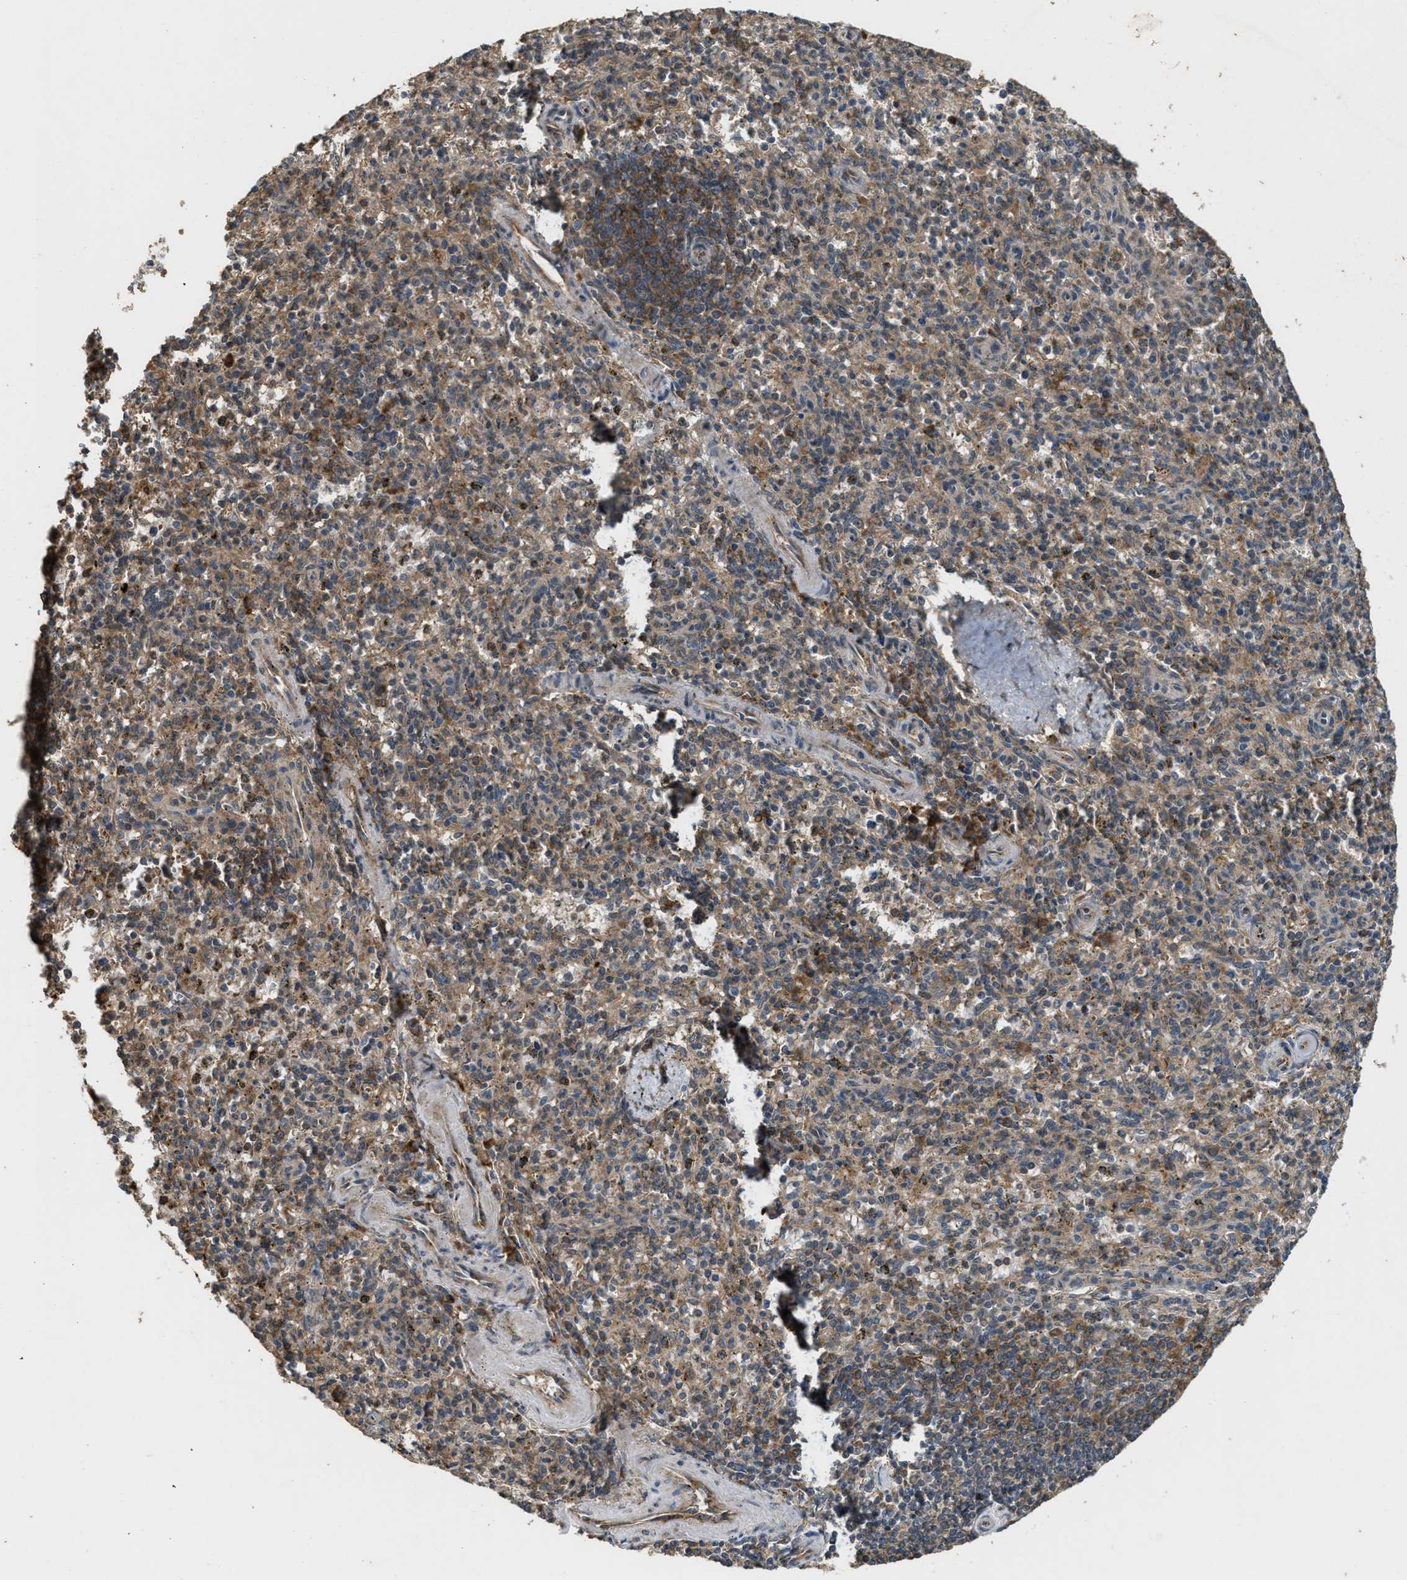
{"staining": {"intensity": "moderate", "quantity": "25%-75%", "location": "cytoplasmic/membranous"}, "tissue": "spleen", "cell_type": "Cells in red pulp", "image_type": "normal", "snomed": [{"axis": "morphology", "description": "Normal tissue, NOS"}, {"axis": "topography", "description": "Spleen"}], "caption": "The photomicrograph shows a brown stain indicating the presence of a protein in the cytoplasmic/membranous of cells in red pulp in spleen. (brown staining indicates protein expression, while blue staining denotes nuclei).", "gene": "ARHGEF5", "patient": {"sex": "male", "age": 72}}